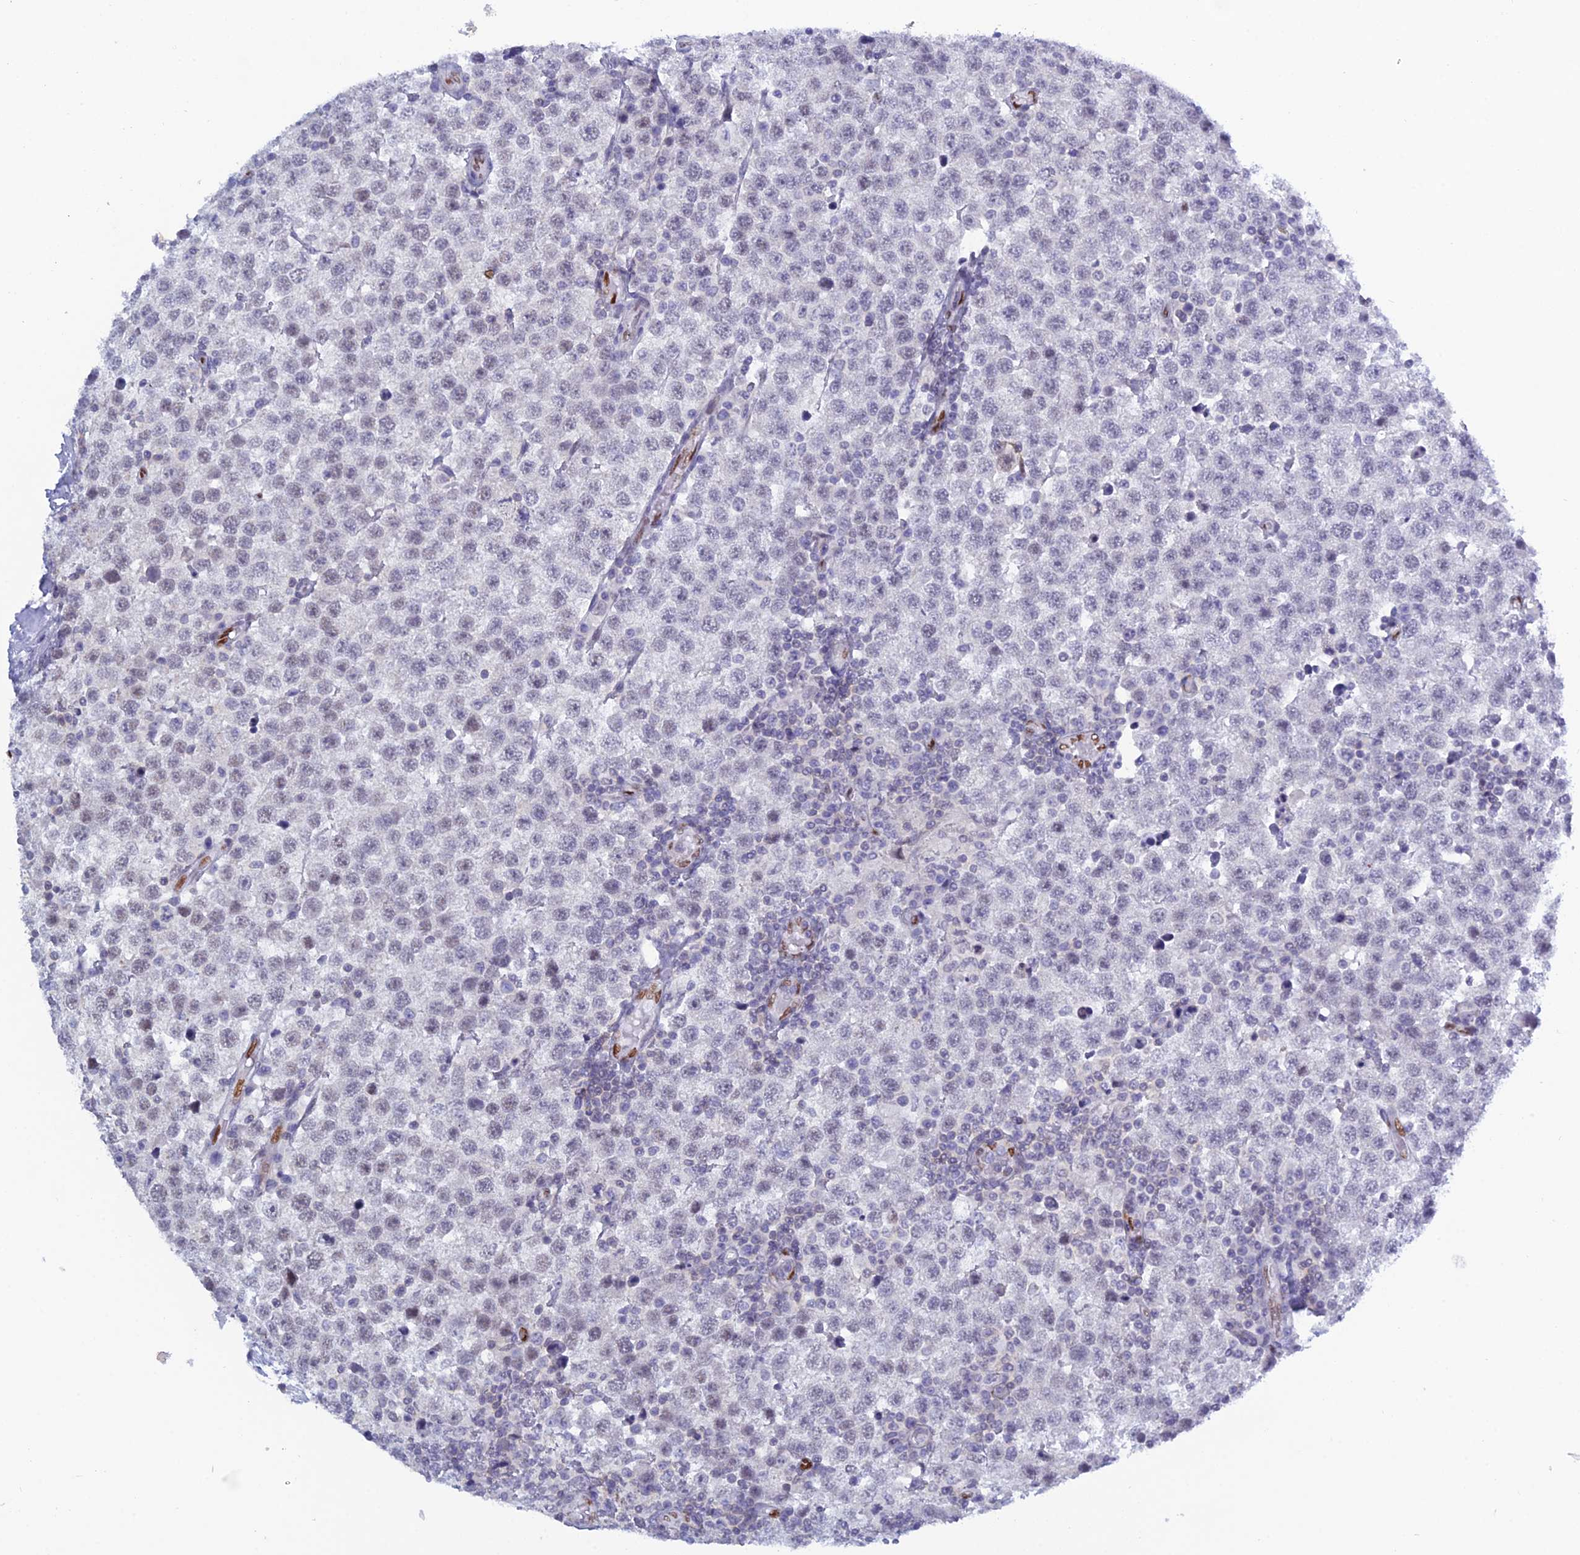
{"staining": {"intensity": "weak", "quantity": "<25%", "location": "nuclear"}, "tissue": "testis cancer", "cell_type": "Tumor cells", "image_type": "cancer", "snomed": [{"axis": "morphology", "description": "Seminoma, NOS"}, {"axis": "topography", "description": "Testis"}], "caption": "The IHC photomicrograph has no significant staining in tumor cells of seminoma (testis) tissue.", "gene": "NOL4L", "patient": {"sex": "male", "age": 34}}